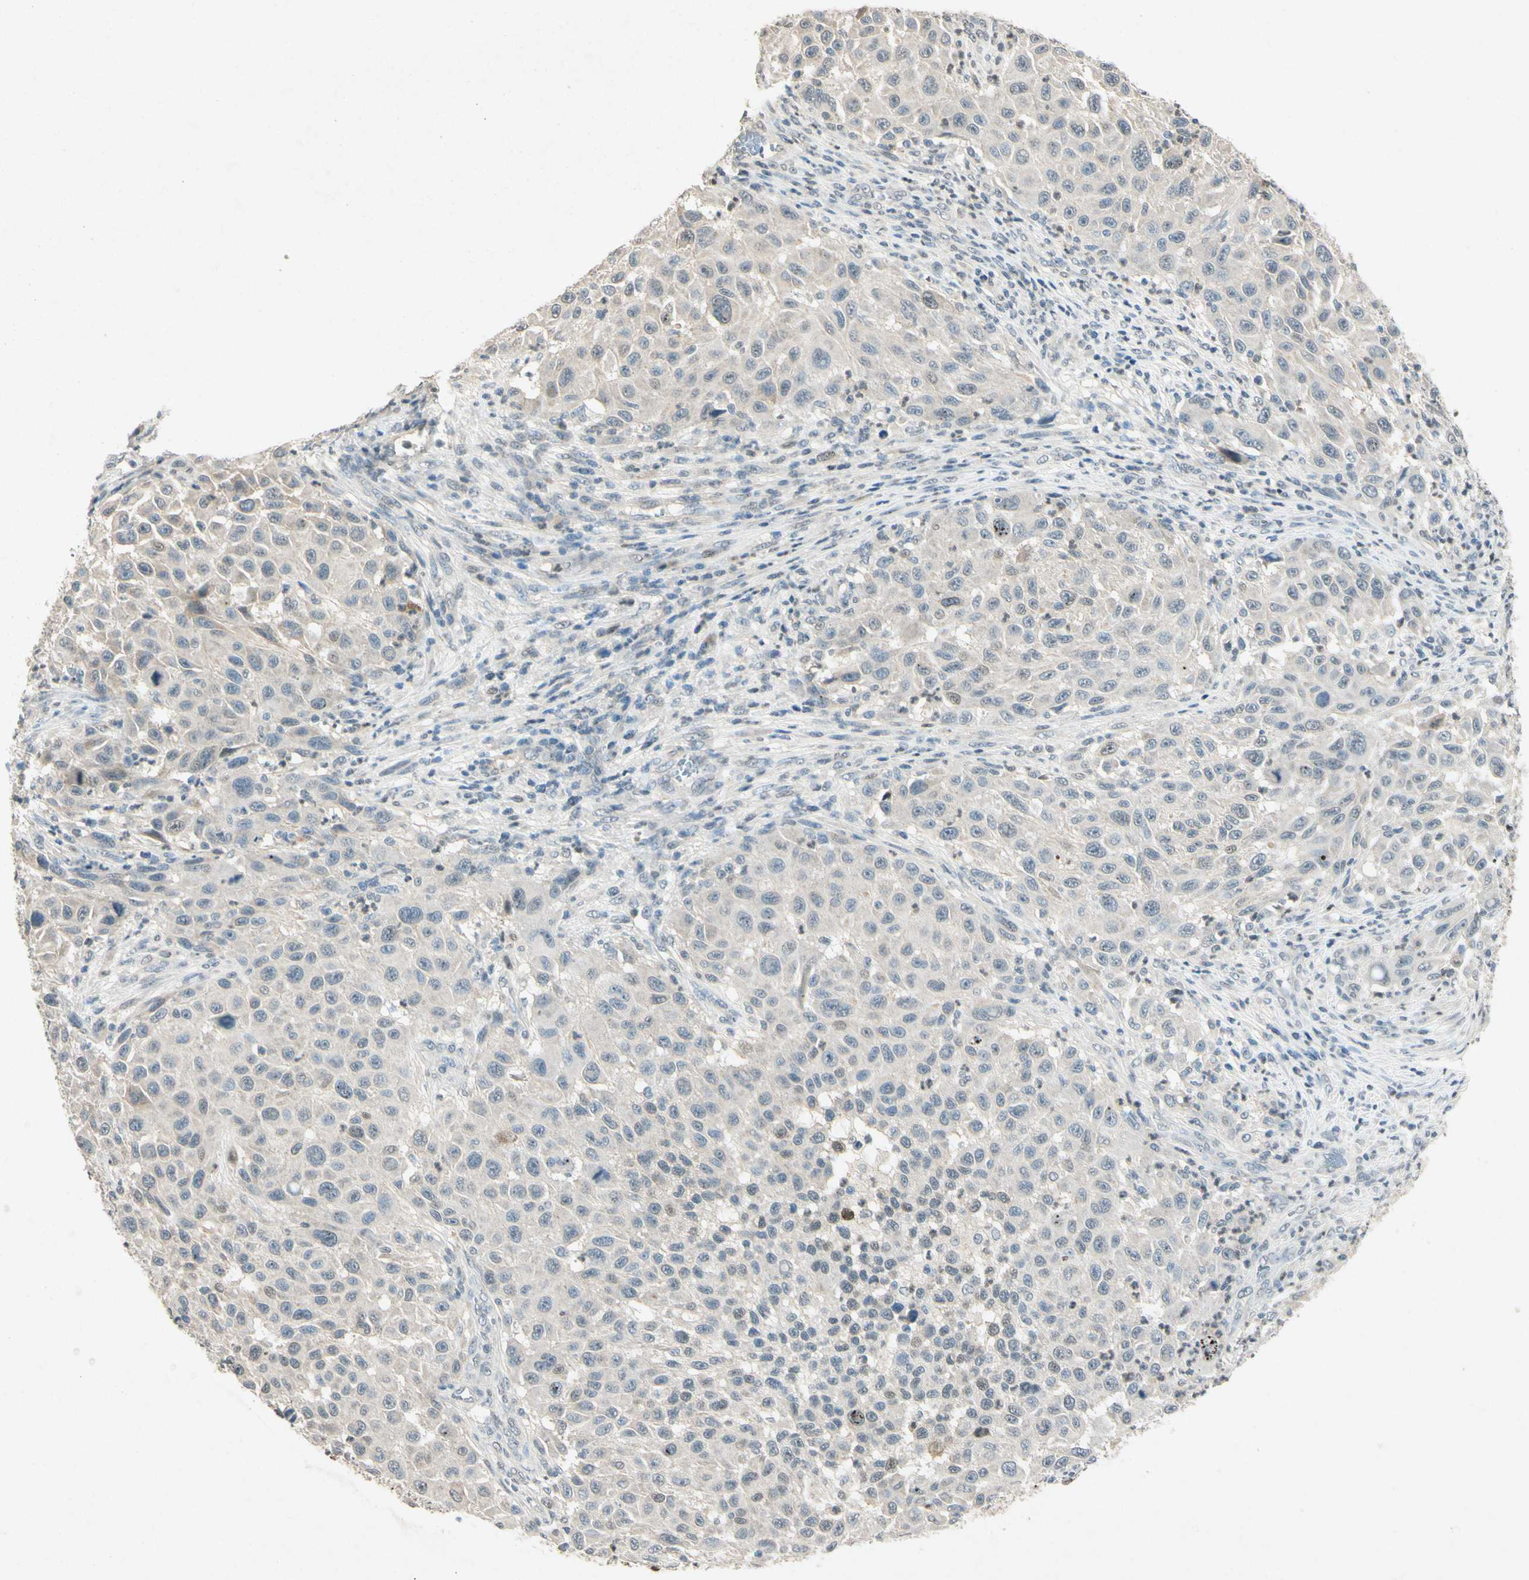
{"staining": {"intensity": "weak", "quantity": "<25%", "location": "nuclear"}, "tissue": "melanoma", "cell_type": "Tumor cells", "image_type": "cancer", "snomed": [{"axis": "morphology", "description": "Malignant melanoma, Metastatic site"}, {"axis": "topography", "description": "Lymph node"}], "caption": "A high-resolution photomicrograph shows immunohistochemistry (IHC) staining of melanoma, which exhibits no significant staining in tumor cells.", "gene": "HSPA1B", "patient": {"sex": "male", "age": 61}}